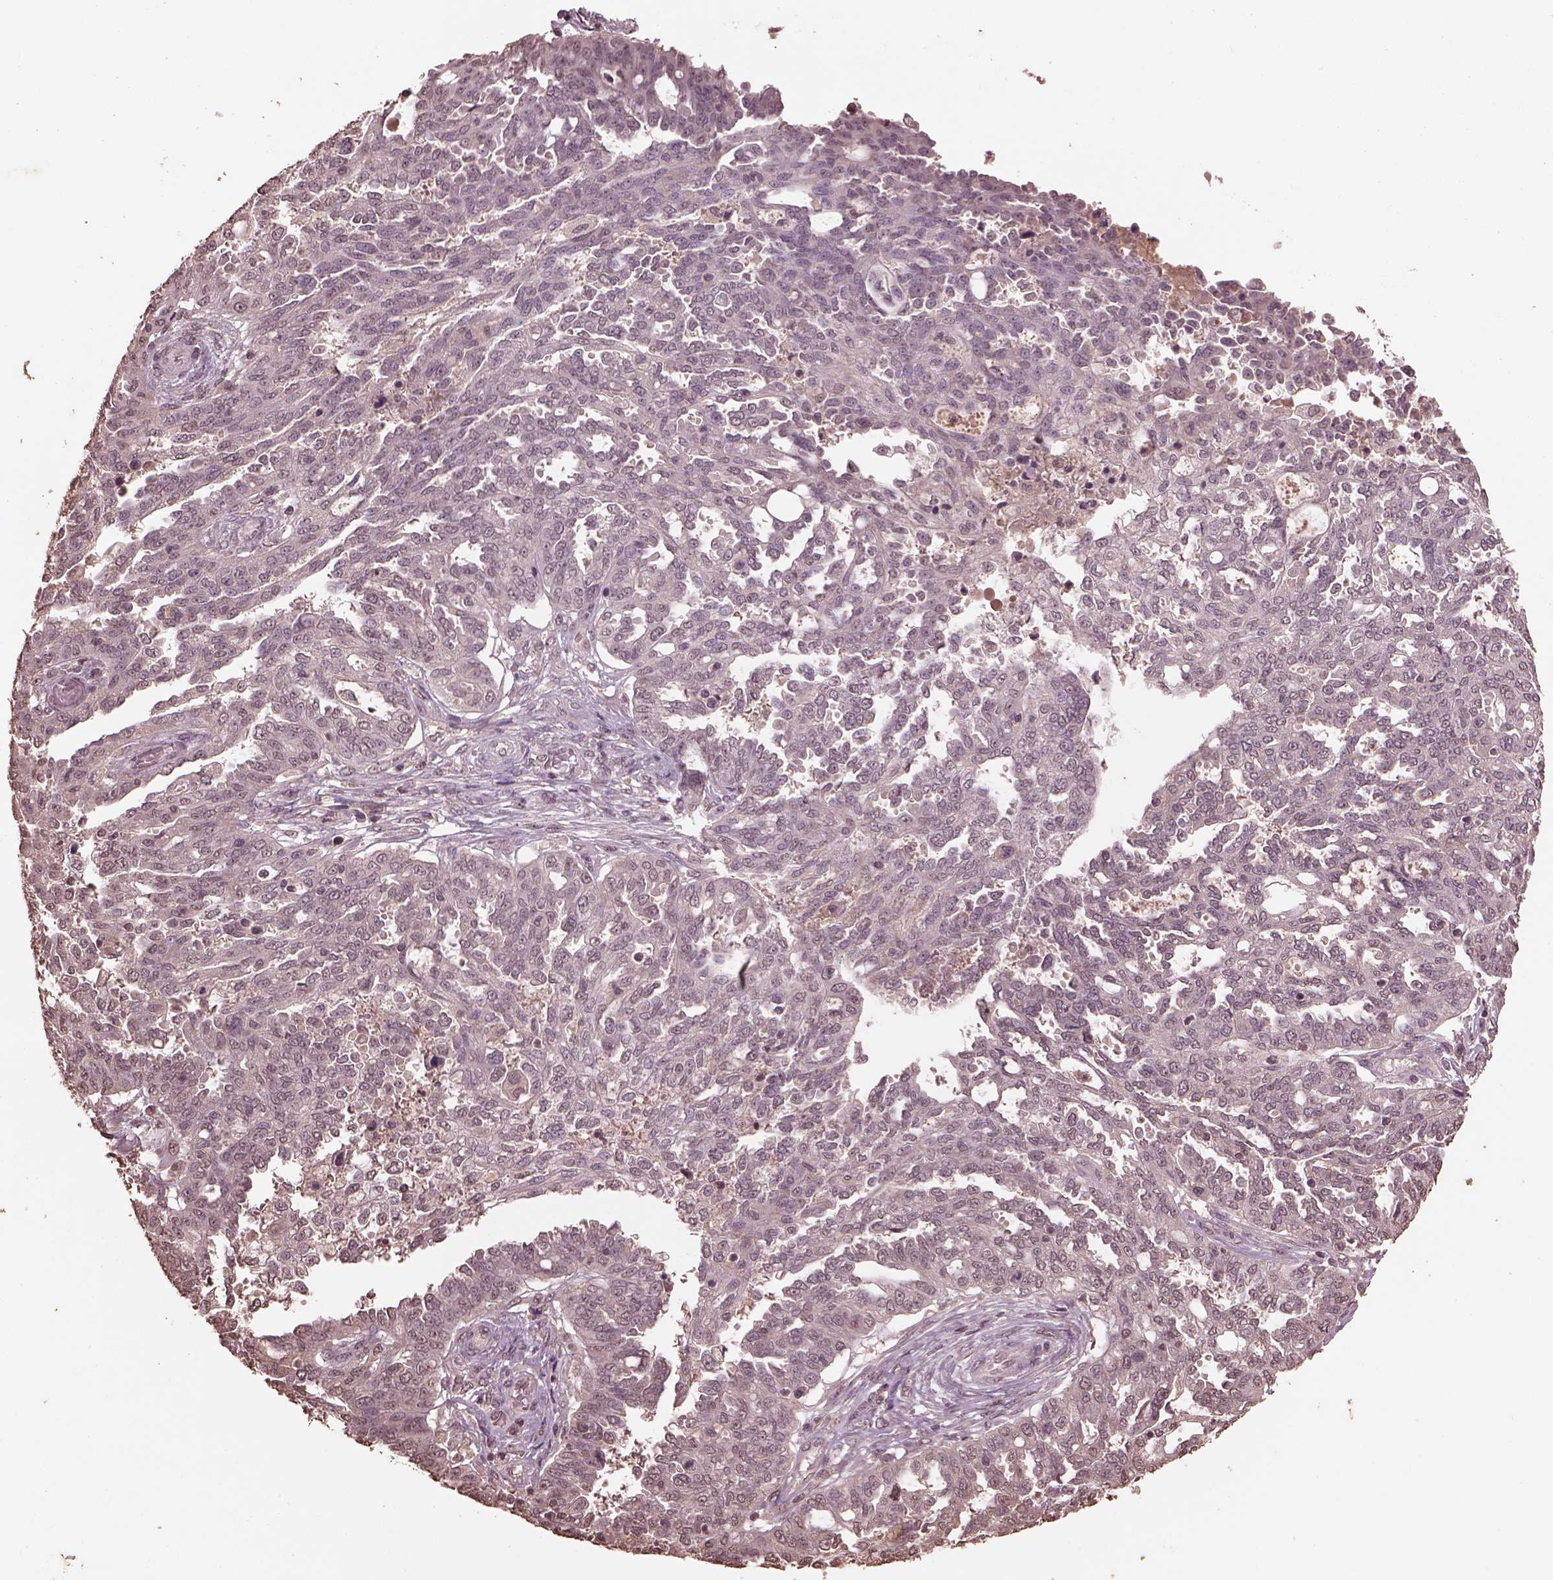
{"staining": {"intensity": "negative", "quantity": "none", "location": "none"}, "tissue": "ovarian cancer", "cell_type": "Tumor cells", "image_type": "cancer", "snomed": [{"axis": "morphology", "description": "Cystadenocarcinoma, serous, NOS"}, {"axis": "topography", "description": "Ovary"}], "caption": "Serous cystadenocarcinoma (ovarian) stained for a protein using immunohistochemistry (IHC) displays no staining tumor cells.", "gene": "CPT1C", "patient": {"sex": "female", "age": 67}}